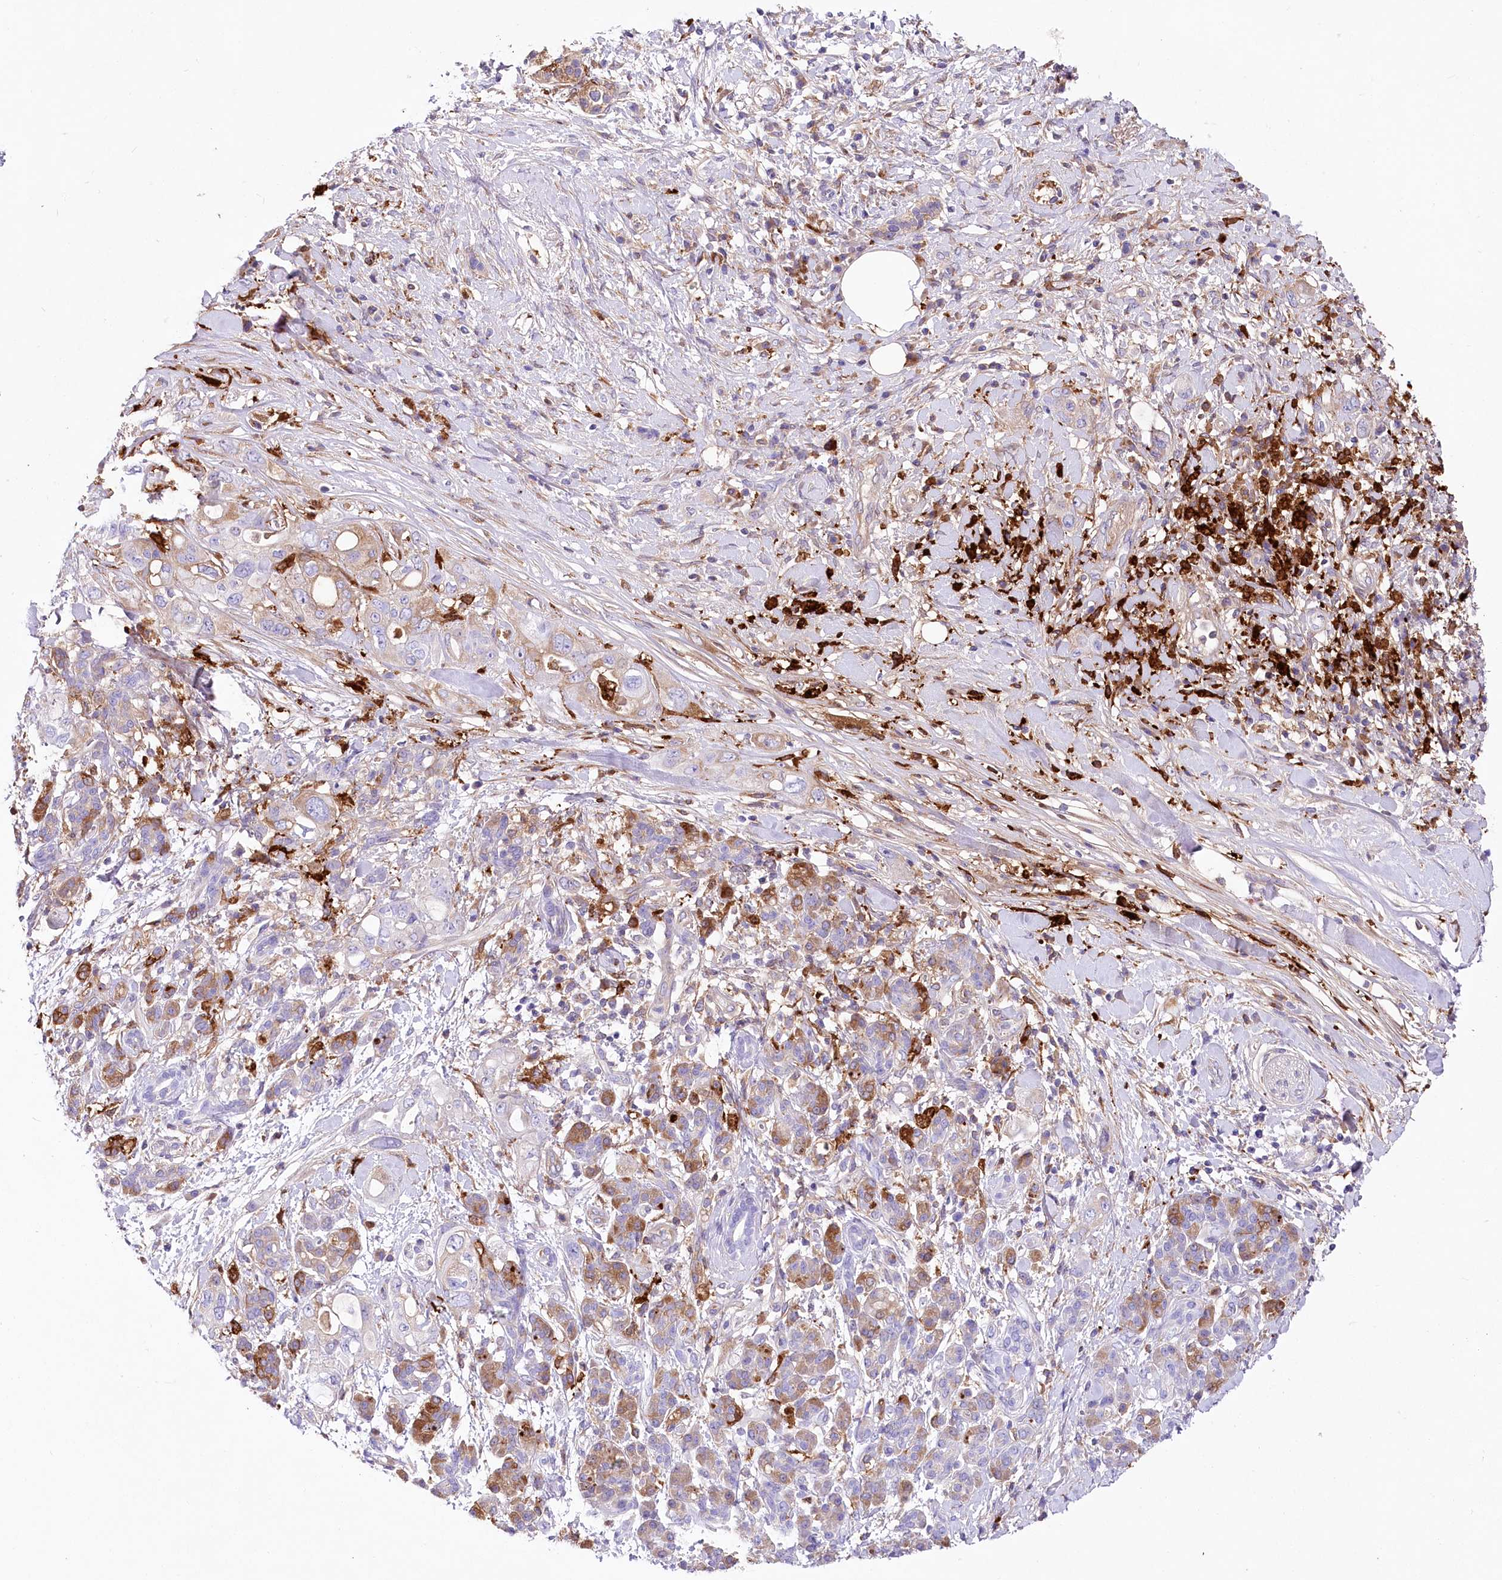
{"staining": {"intensity": "negative", "quantity": "none", "location": "none"}, "tissue": "pancreatic cancer", "cell_type": "Tumor cells", "image_type": "cancer", "snomed": [{"axis": "morphology", "description": "Adenocarcinoma, NOS"}, {"axis": "topography", "description": "Pancreas"}], "caption": "Photomicrograph shows no protein positivity in tumor cells of pancreatic adenocarcinoma tissue.", "gene": "DNAJC19", "patient": {"sex": "female", "age": 56}}